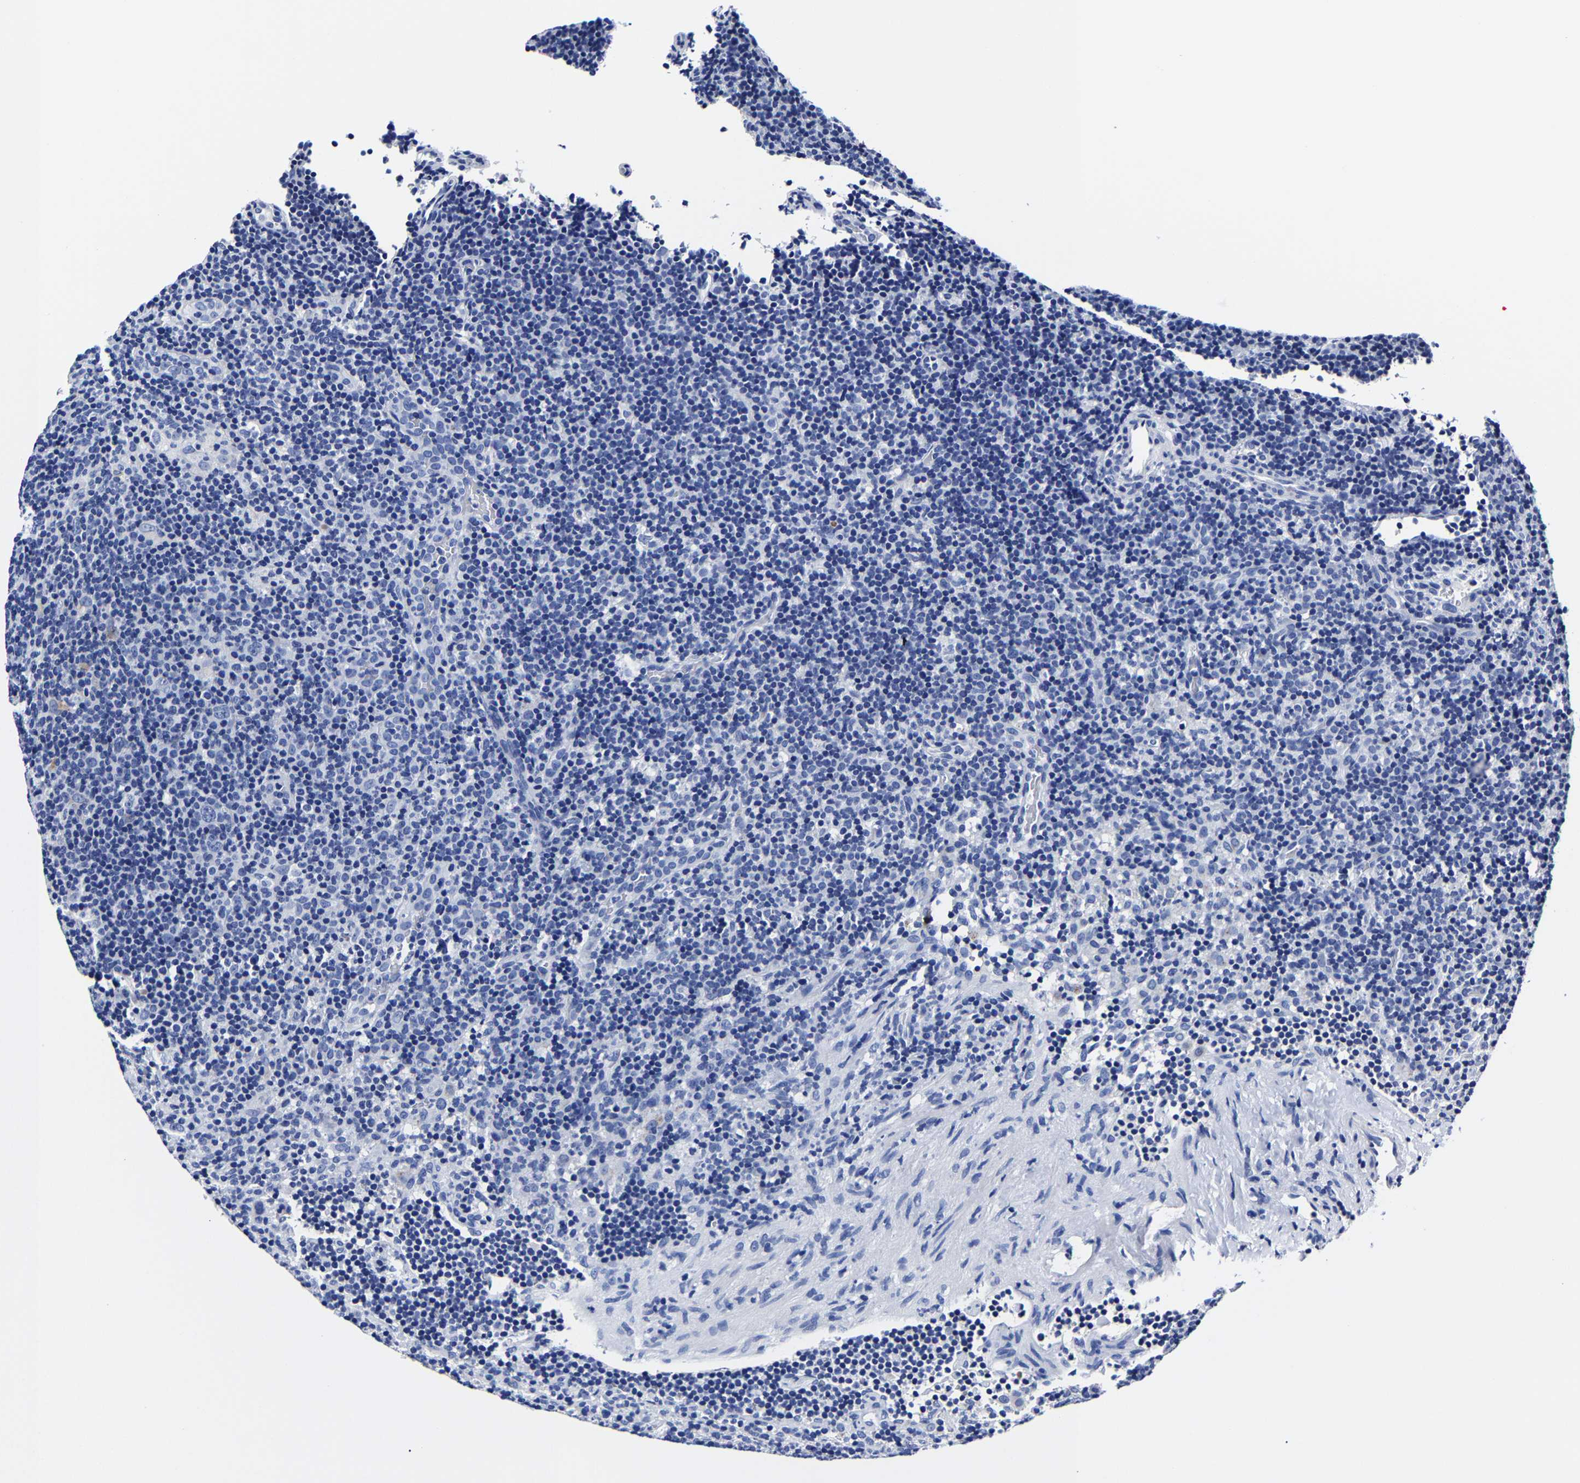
{"staining": {"intensity": "negative", "quantity": "none", "location": "none"}, "tissue": "lymphoma", "cell_type": "Tumor cells", "image_type": "cancer", "snomed": [{"axis": "morphology", "description": "Hodgkin's disease, NOS"}, {"axis": "topography", "description": "Lymph node"}], "caption": "DAB immunohistochemical staining of lymphoma shows no significant positivity in tumor cells. (IHC, brightfield microscopy, high magnification).", "gene": "CPA2", "patient": {"sex": "female", "age": 57}}